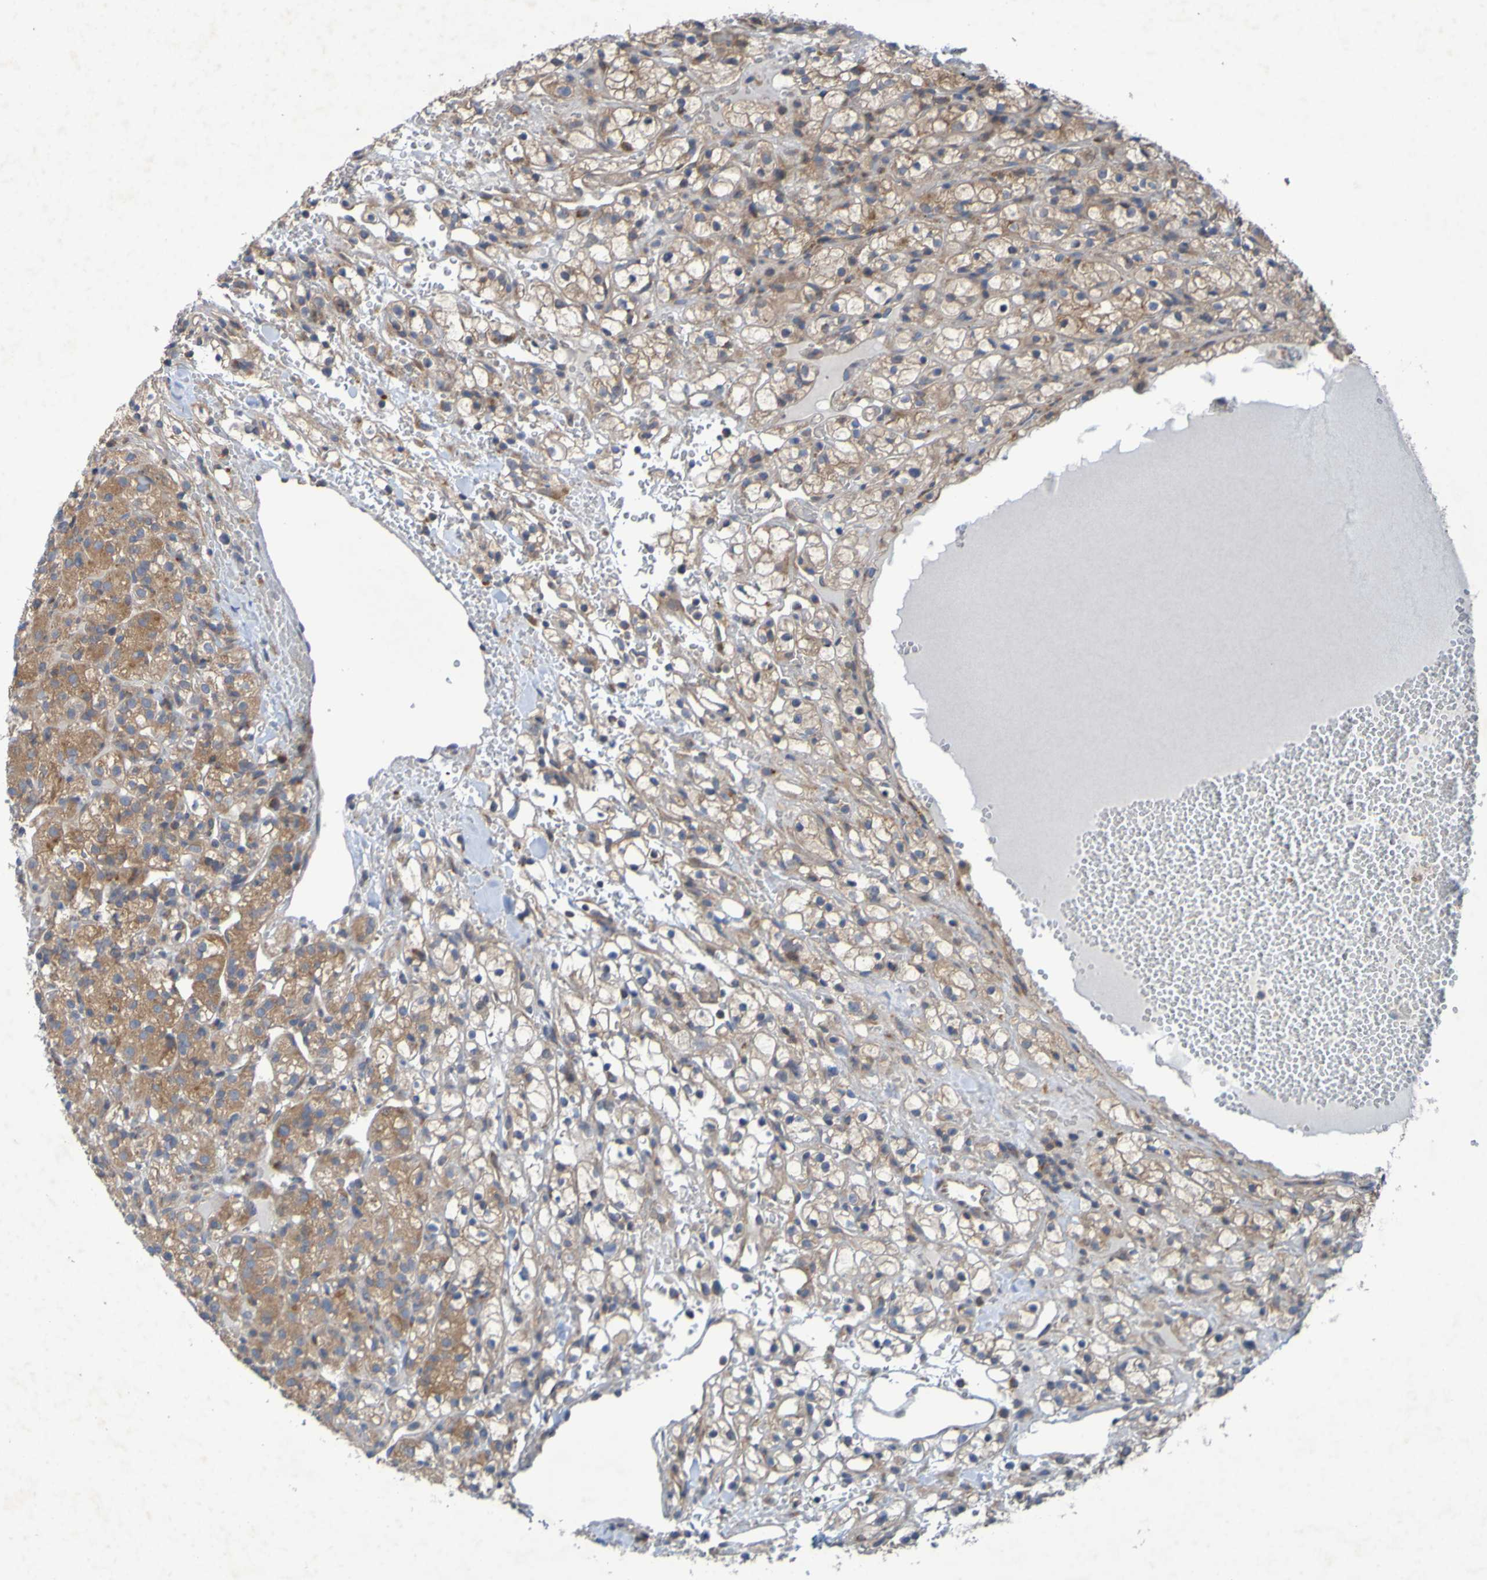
{"staining": {"intensity": "moderate", "quantity": "25%-75%", "location": "cytoplasmic/membranous"}, "tissue": "renal cancer", "cell_type": "Tumor cells", "image_type": "cancer", "snomed": [{"axis": "morphology", "description": "Adenocarcinoma, NOS"}, {"axis": "topography", "description": "Kidney"}], "caption": "An image showing moderate cytoplasmic/membranous staining in approximately 25%-75% of tumor cells in renal adenocarcinoma, as visualized by brown immunohistochemical staining.", "gene": "SDK1", "patient": {"sex": "male", "age": 61}}